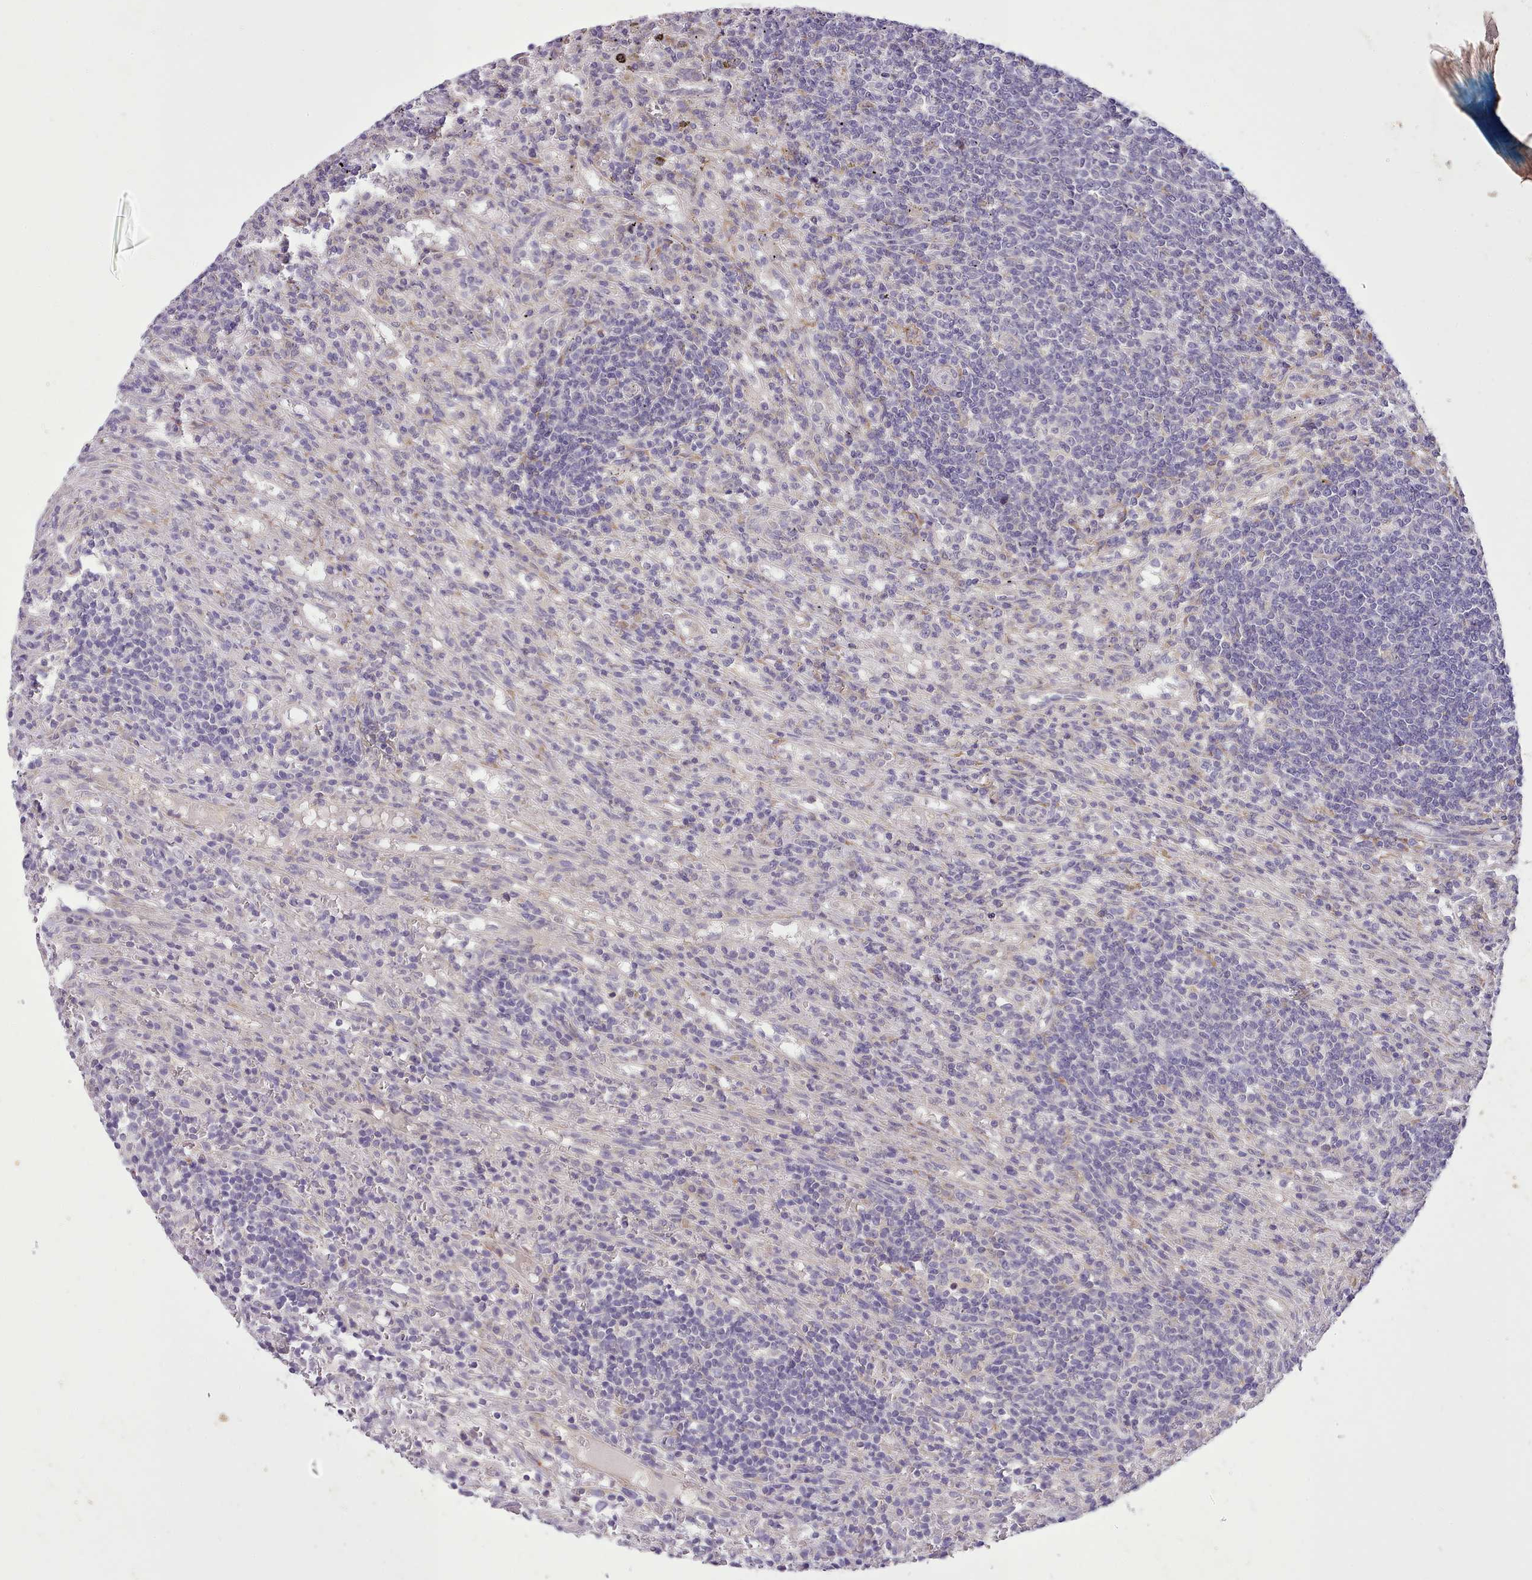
{"staining": {"intensity": "negative", "quantity": "none", "location": "none"}, "tissue": "lymphoma", "cell_type": "Tumor cells", "image_type": "cancer", "snomed": [{"axis": "morphology", "description": "Malignant lymphoma, non-Hodgkin's type, Low grade"}, {"axis": "topography", "description": "Spleen"}], "caption": "Immunohistochemical staining of human low-grade malignant lymphoma, non-Hodgkin's type reveals no significant positivity in tumor cells.", "gene": "FAM83E", "patient": {"sex": "male", "age": 76}}